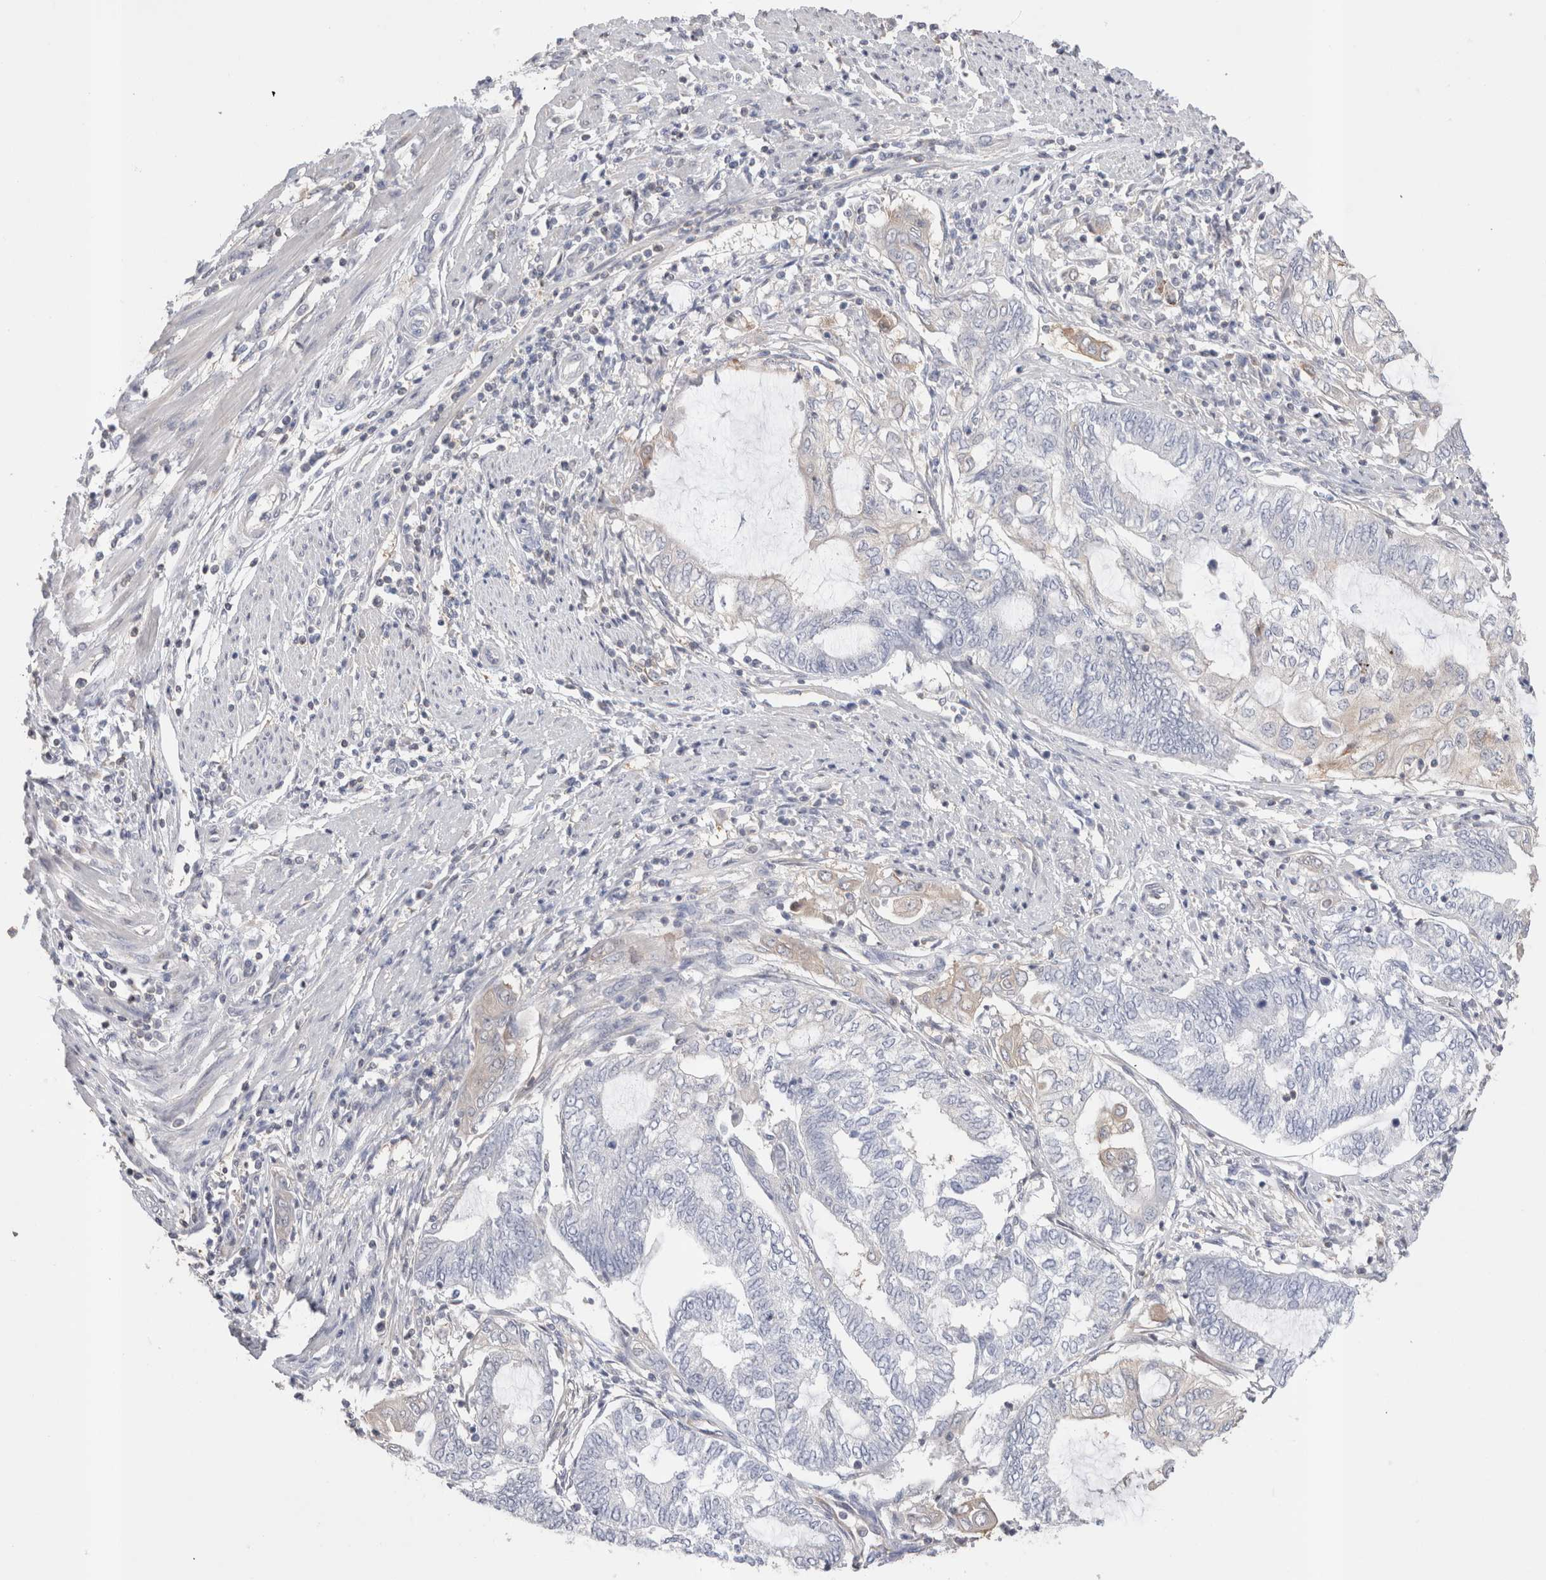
{"staining": {"intensity": "negative", "quantity": "none", "location": "none"}, "tissue": "endometrial cancer", "cell_type": "Tumor cells", "image_type": "cancer", "snomed": [{"axis": "morphology", "description": "Adenocarcinoma, NOS"}, {"axis": "topography", "description": "Uterus"}, {"axis": "topography", "description": "Endometrium"}], "caption": "Tumor cells show no significant positivity in endometrial cancer.", "gene": "CAPN2", "patient": {"sex": "female", "age": 70}}